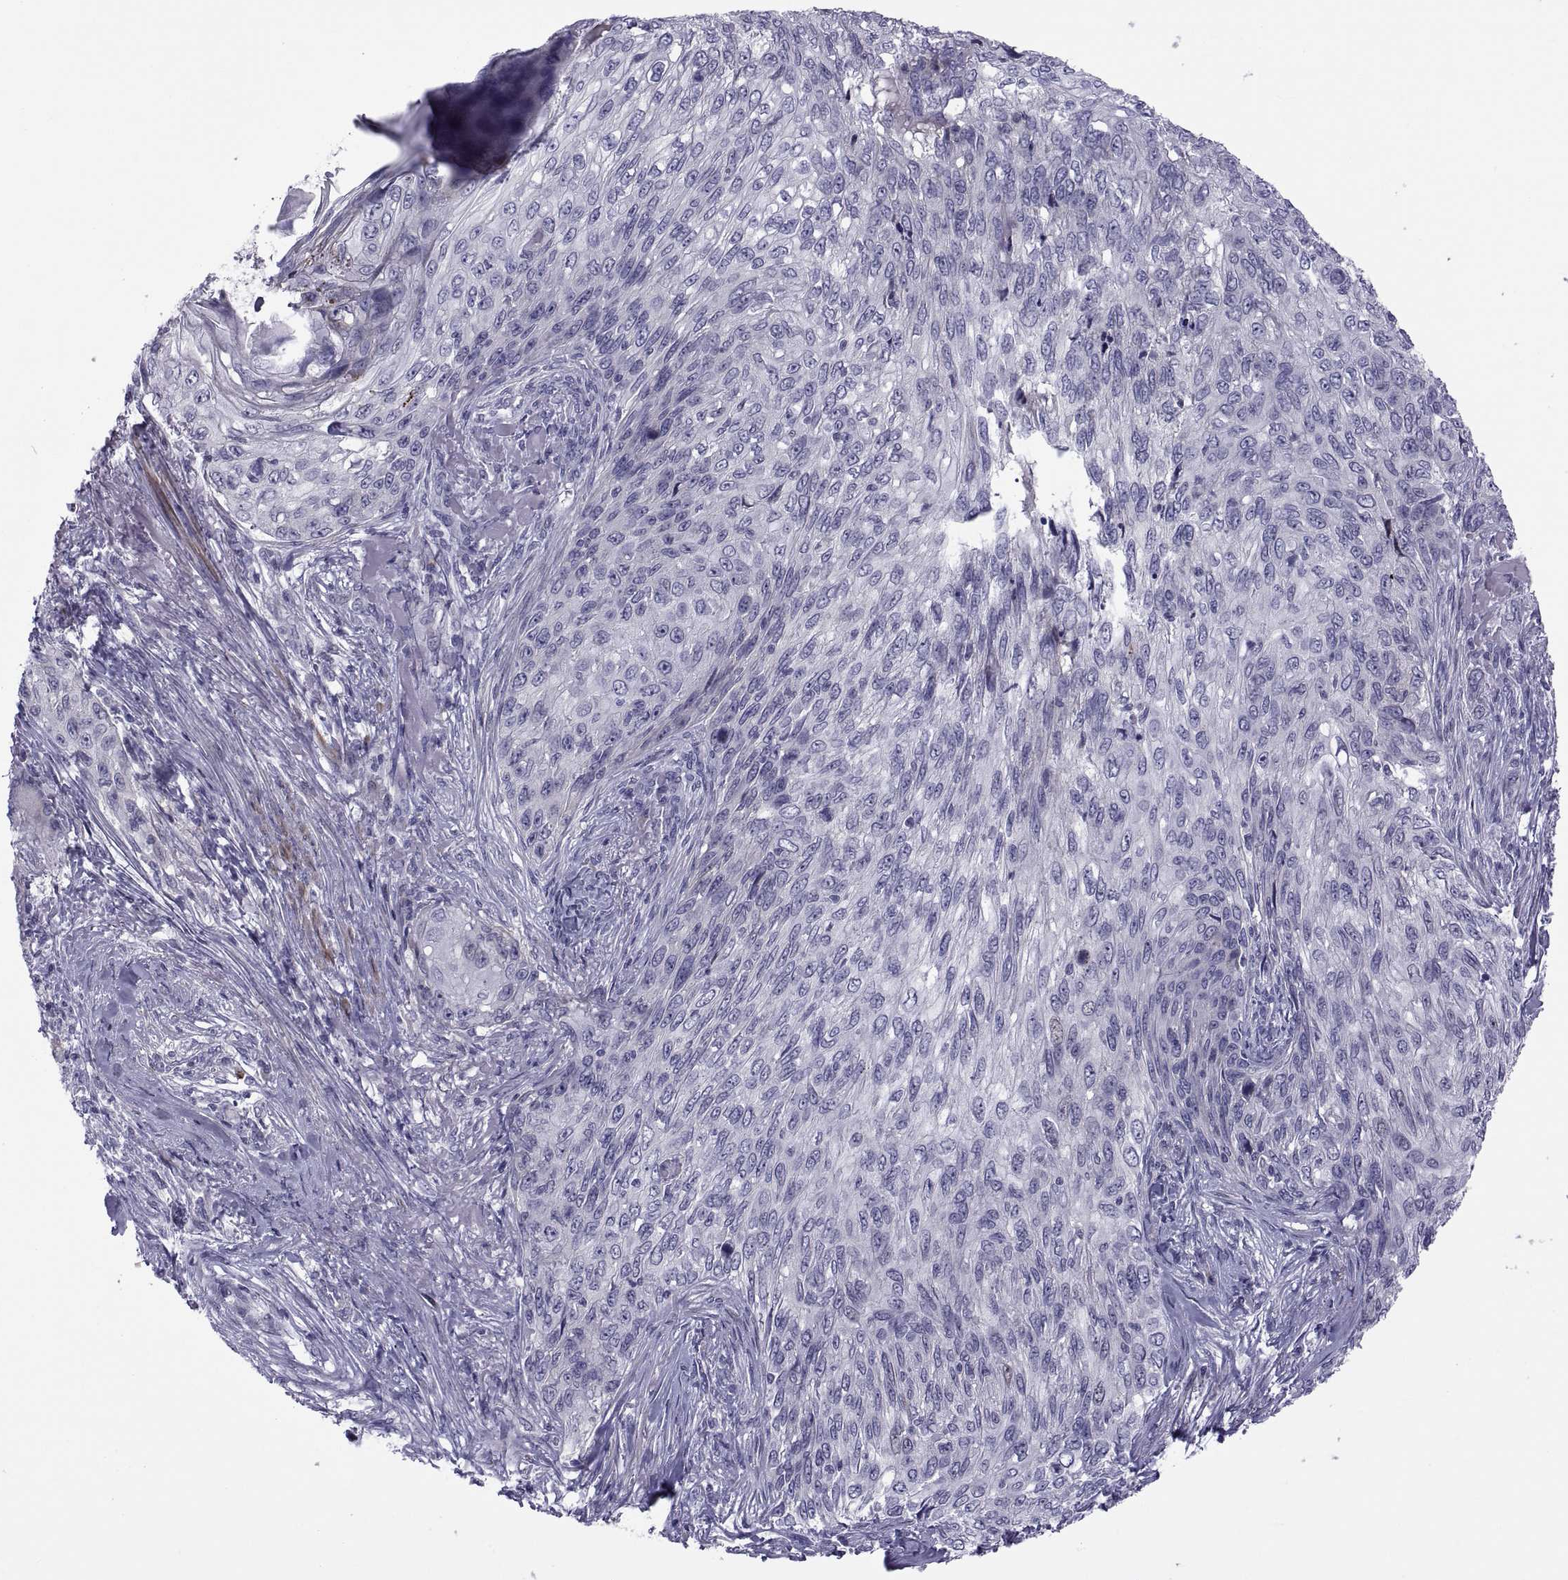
{"staining": {"intensity": "negative", "quantity": "none", "location": "none"}, "tissue": "skin cancer", "cell_type": "Tumor cells", "image_type": "cancer", "snomed": [{"axis": "morphology", "description": "Squamous cell carcinoma, NOS"}, {"axis": "topography", "description": "Skin"}], "caption": "Immunohistochemical staining of skin cancer demonstrates no significant expression in tumor cells. (DAB (3,3'-diaminobenzidine) IHC with hematoxylin counter stain).", "gene": "TMEM158", "patient": {"sex": "male", "age": 92}}